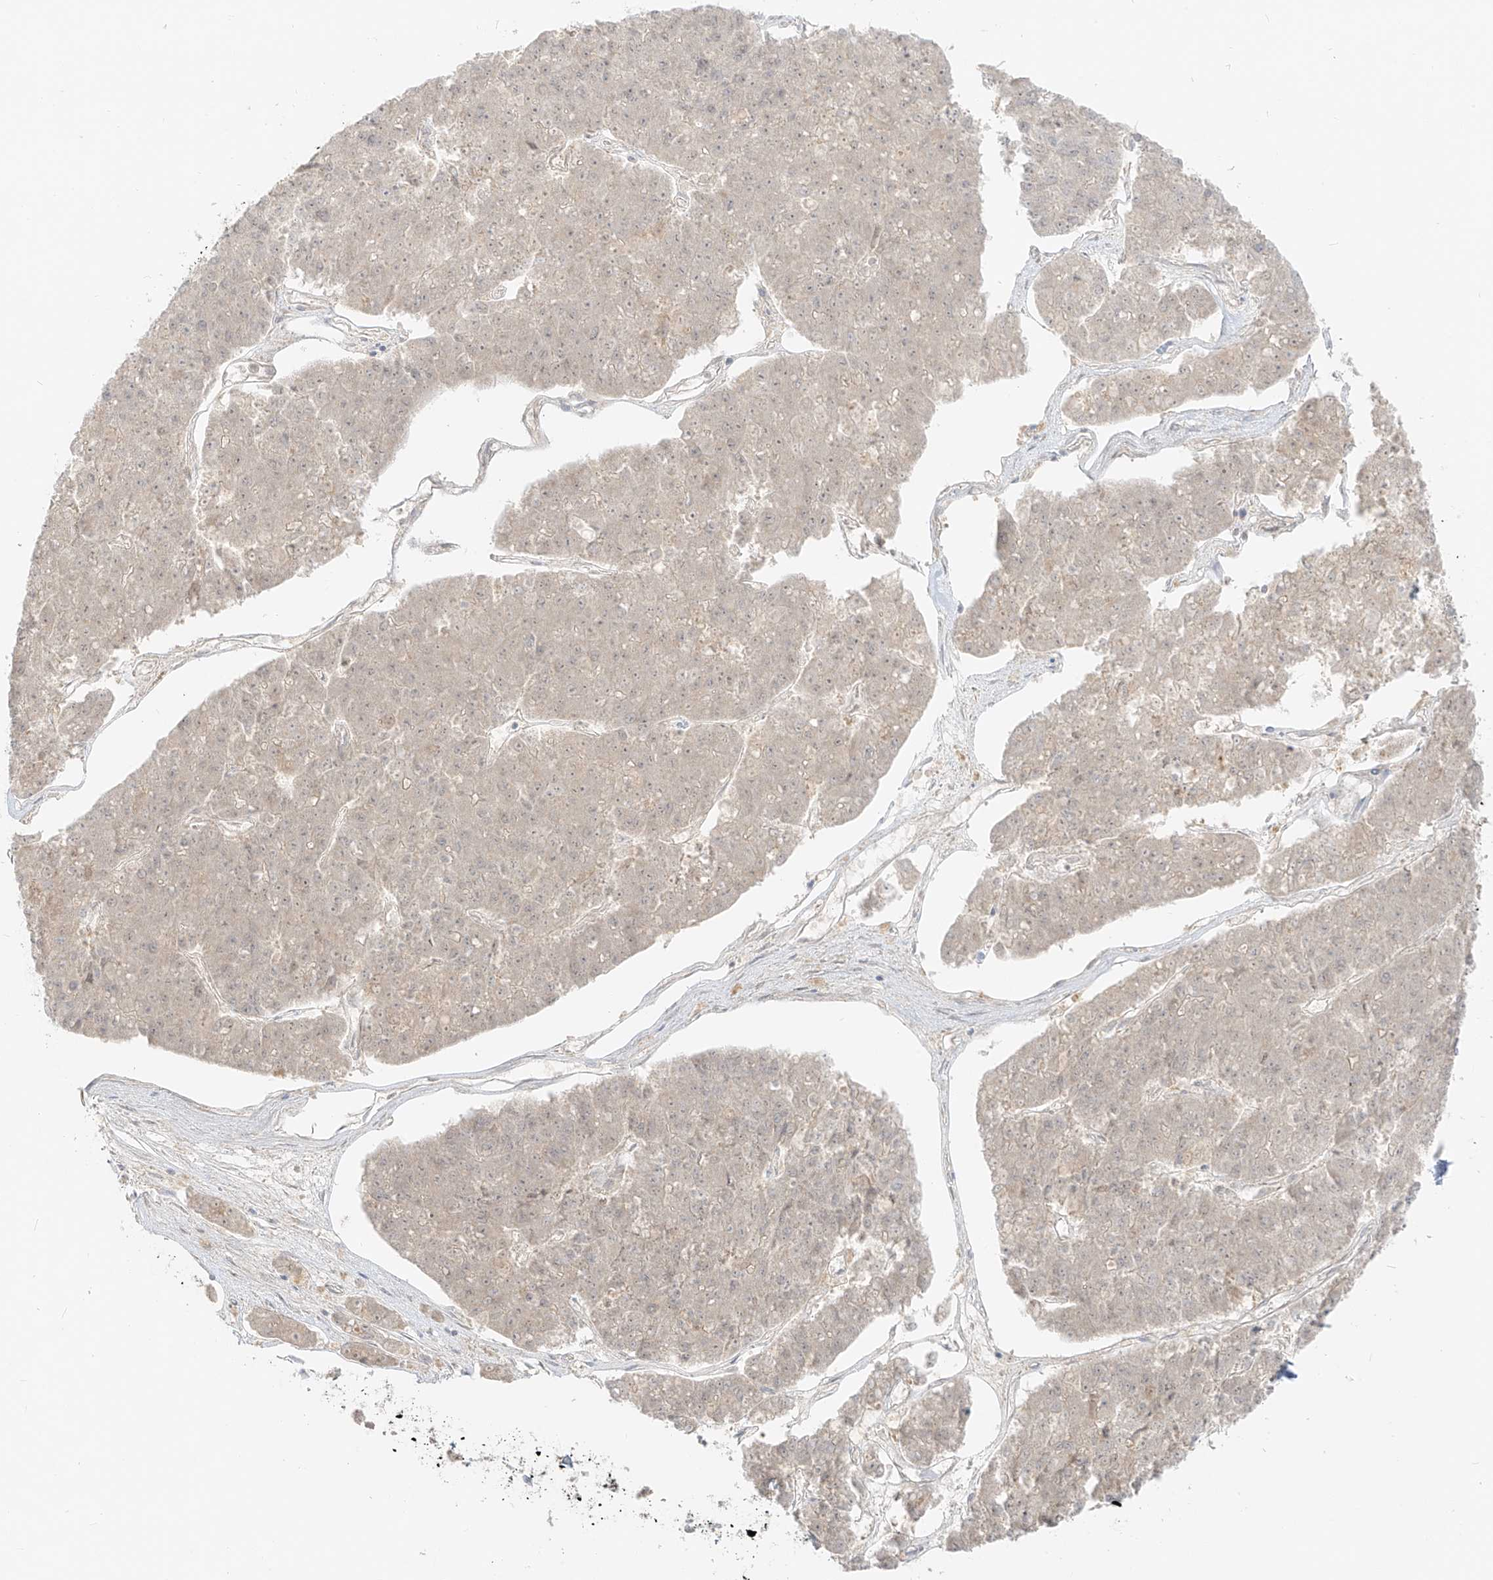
{"staining": {"intensity": "weak", "quantity": "<25%", "location": "nuclear"}, "tissue": "pancreatic cancer", "cell_type": "Tumor cells", "image_type": "cancer", "snomed": [{"axis": "morphology", "description": "Adenocarcinoma, NOS"}, {"axis": "topography", "description": "Pancreas"}], "caption": "DAB (3,3'-diaminobenzidine) immunohistochemical staining of pancreatic adenocarcinoma displays no significant staining in tumor cells.", "gene": "LIPT1", "patient": {"sex": "male", "age": 50}}